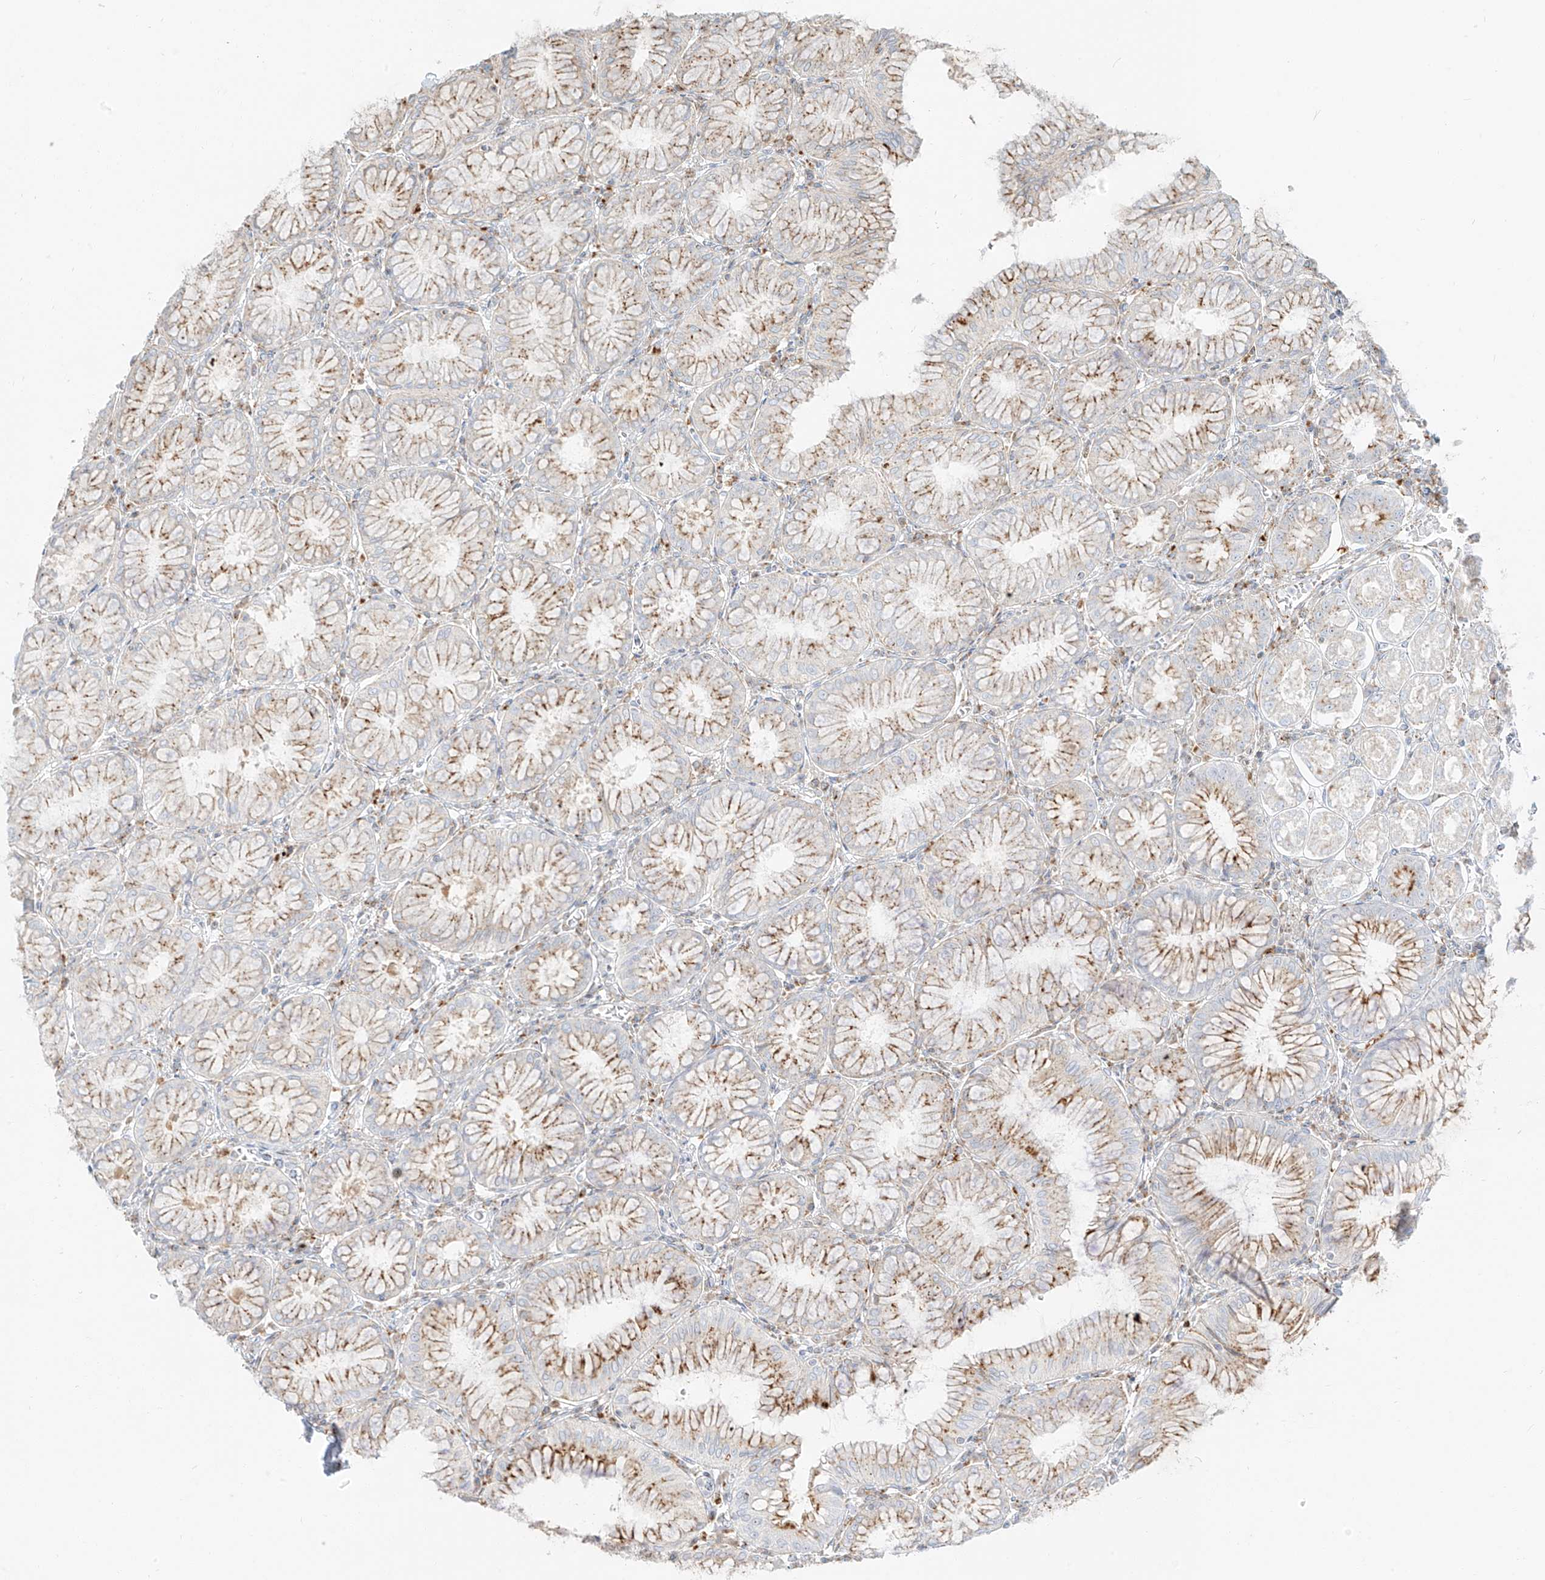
{"staining": {"intensity": "moderate", "quantity": "25%-75%", "location": "cytoplasmic/membranous"}, "tissue": "stomach", "cell_type": "Glandular cells", "image_type": "normal", "snomed": [{"axis": "morphology", "description": "Normal tissue, NOS"}, {"axis": "topography", "description": "Stomach, lower"}], "caption": "Immunohistochemical staining of benign human stomach displays 25%-75% levels of moderate cytoplasmic/membranous protein staining in approximately 25%-75% of glandular cells.", "gene": "SLC35F6", "patient": {"sex": "female", "age": 56}}